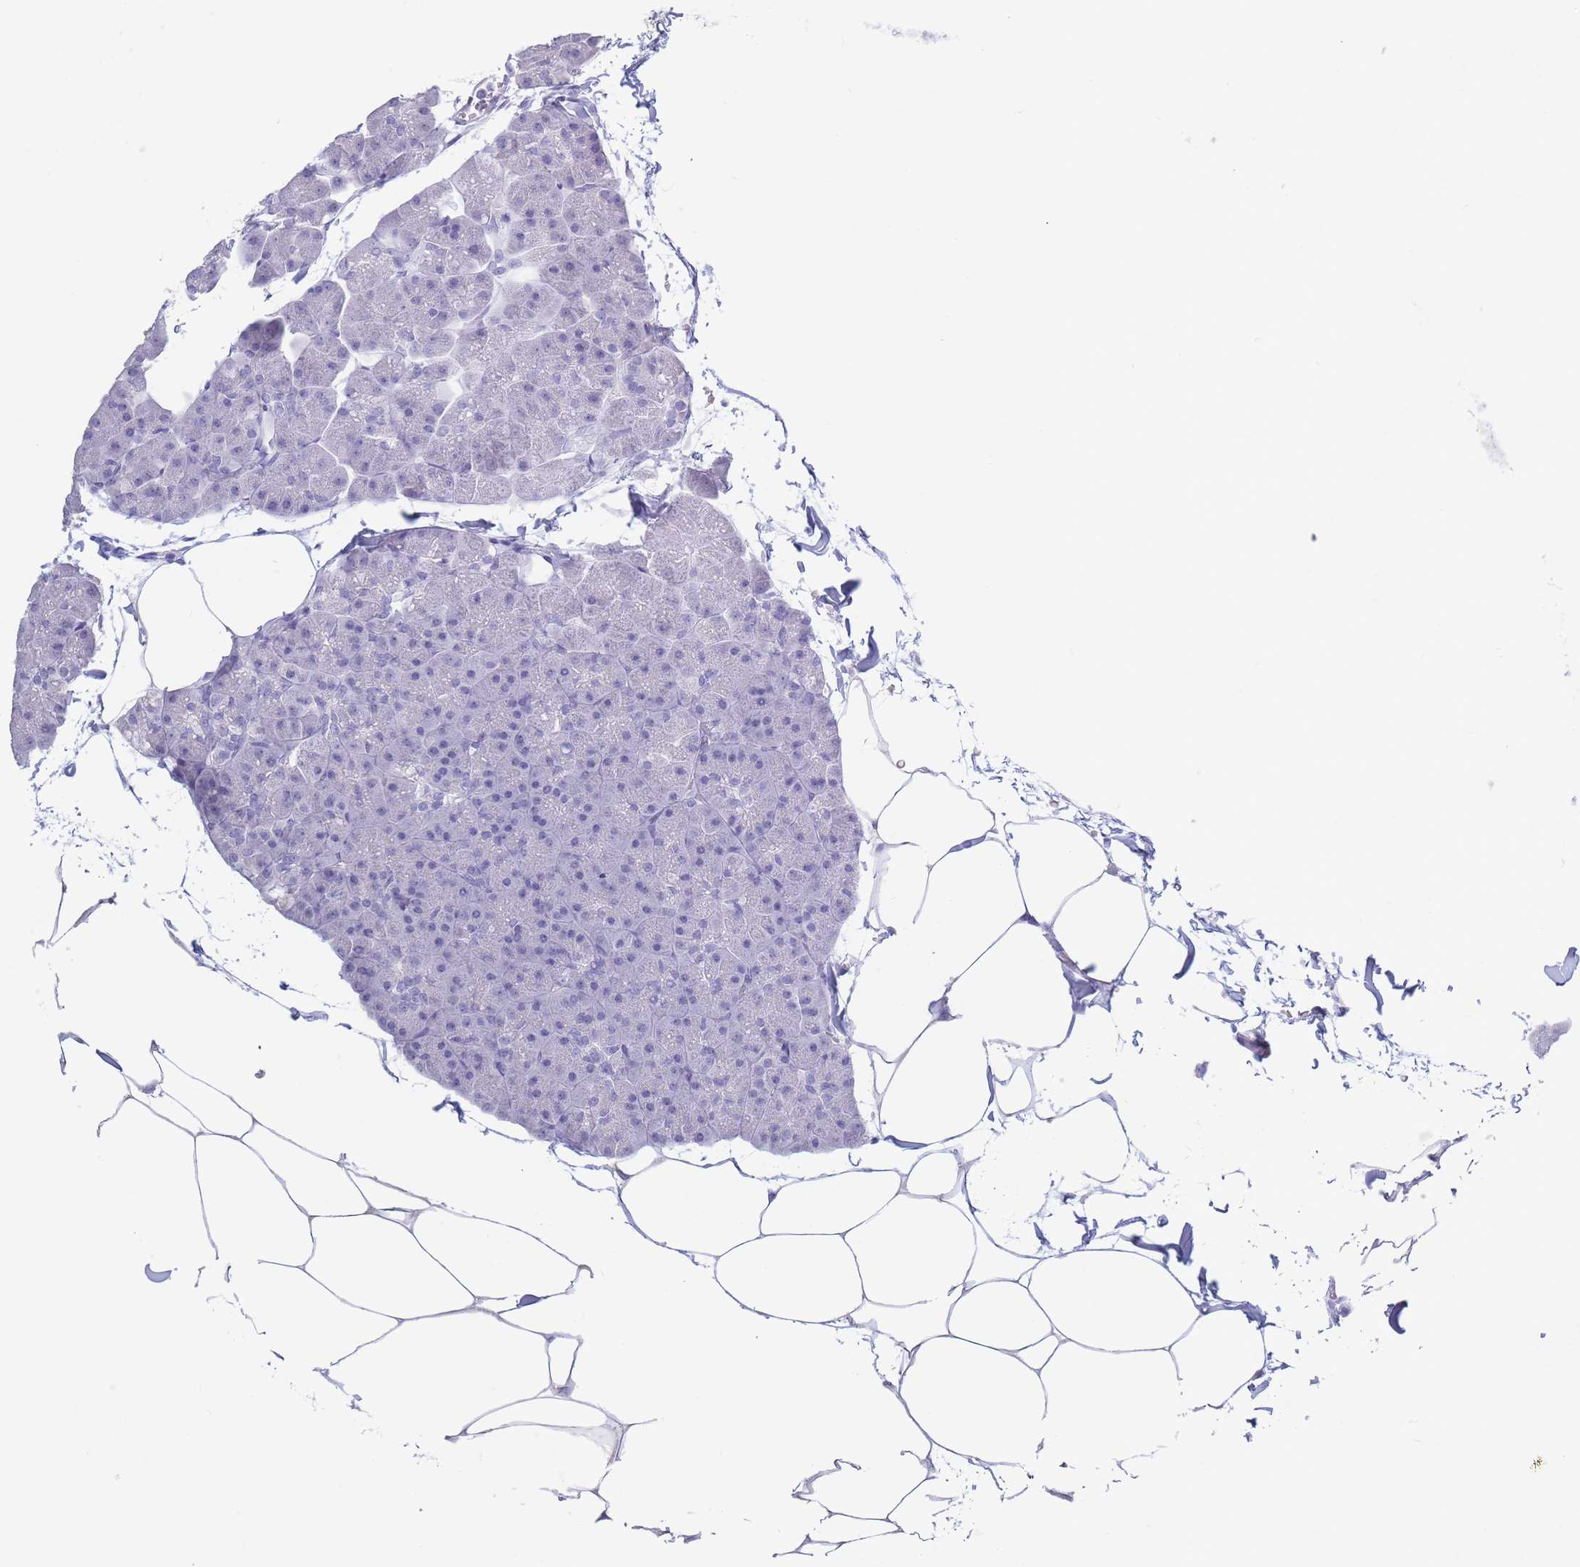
{"staining": {"intensity": "negative", "quantity": "none", "location": "none"}, "tissue": "pancreas", "cell_type": "Exocrine glandular cells", "image_type": "normal", "snomed": [{"axis": "morphology", "description": "Normal tissue, NOS"}, {"axis": "topography", "description": "Pancreas"}], "caption": "Immunohistochemistry (IHC) of normal pancreas shows no staining in exocrine glandular cells. (DAB immunohistochemistry (IHC) with hematoxylin counter stain).", "gene": "CD37", "patient": {"sex": "male", "age": 35}}